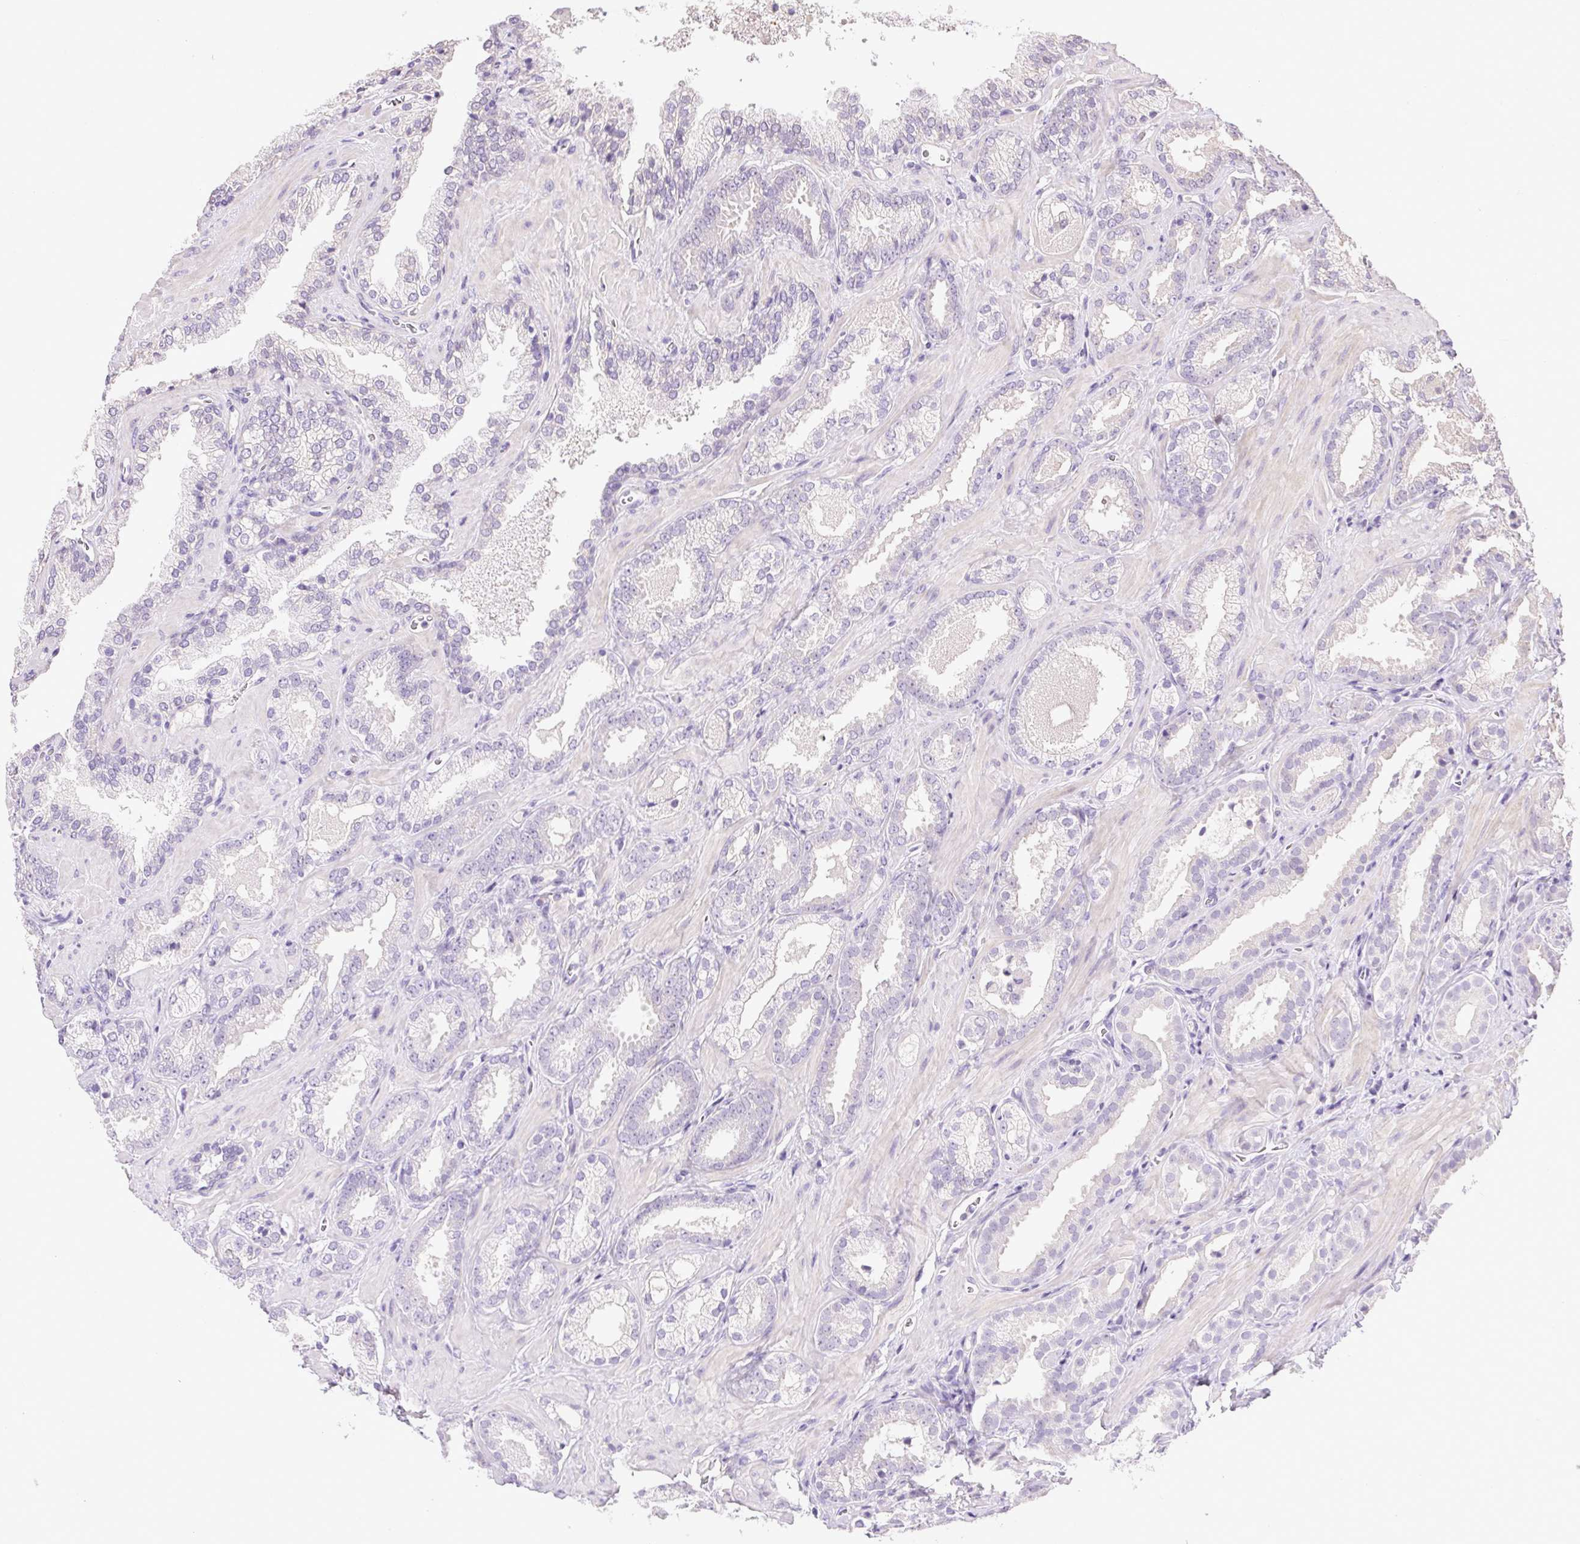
{"staining": {"intensity": "negative", "quantity": "none", "location": "none"}, "tissue": "prostate cancer", "cell_type": "Tumor cells", "image_type": "cancer", "snomed": [{"axis": "morphology", "description": "Adenocarcinoma, Low grade"}, {"axis": "topography", "description": "Prostate"}], "caption": "Human low-grade adenocarcinoma (prostate) stained for a protein using immunohistochemistry (IHC) reveals no expression in tumor cells.", "gene": "SYCE2", "patient": {"sex": "male", "age": 62}}